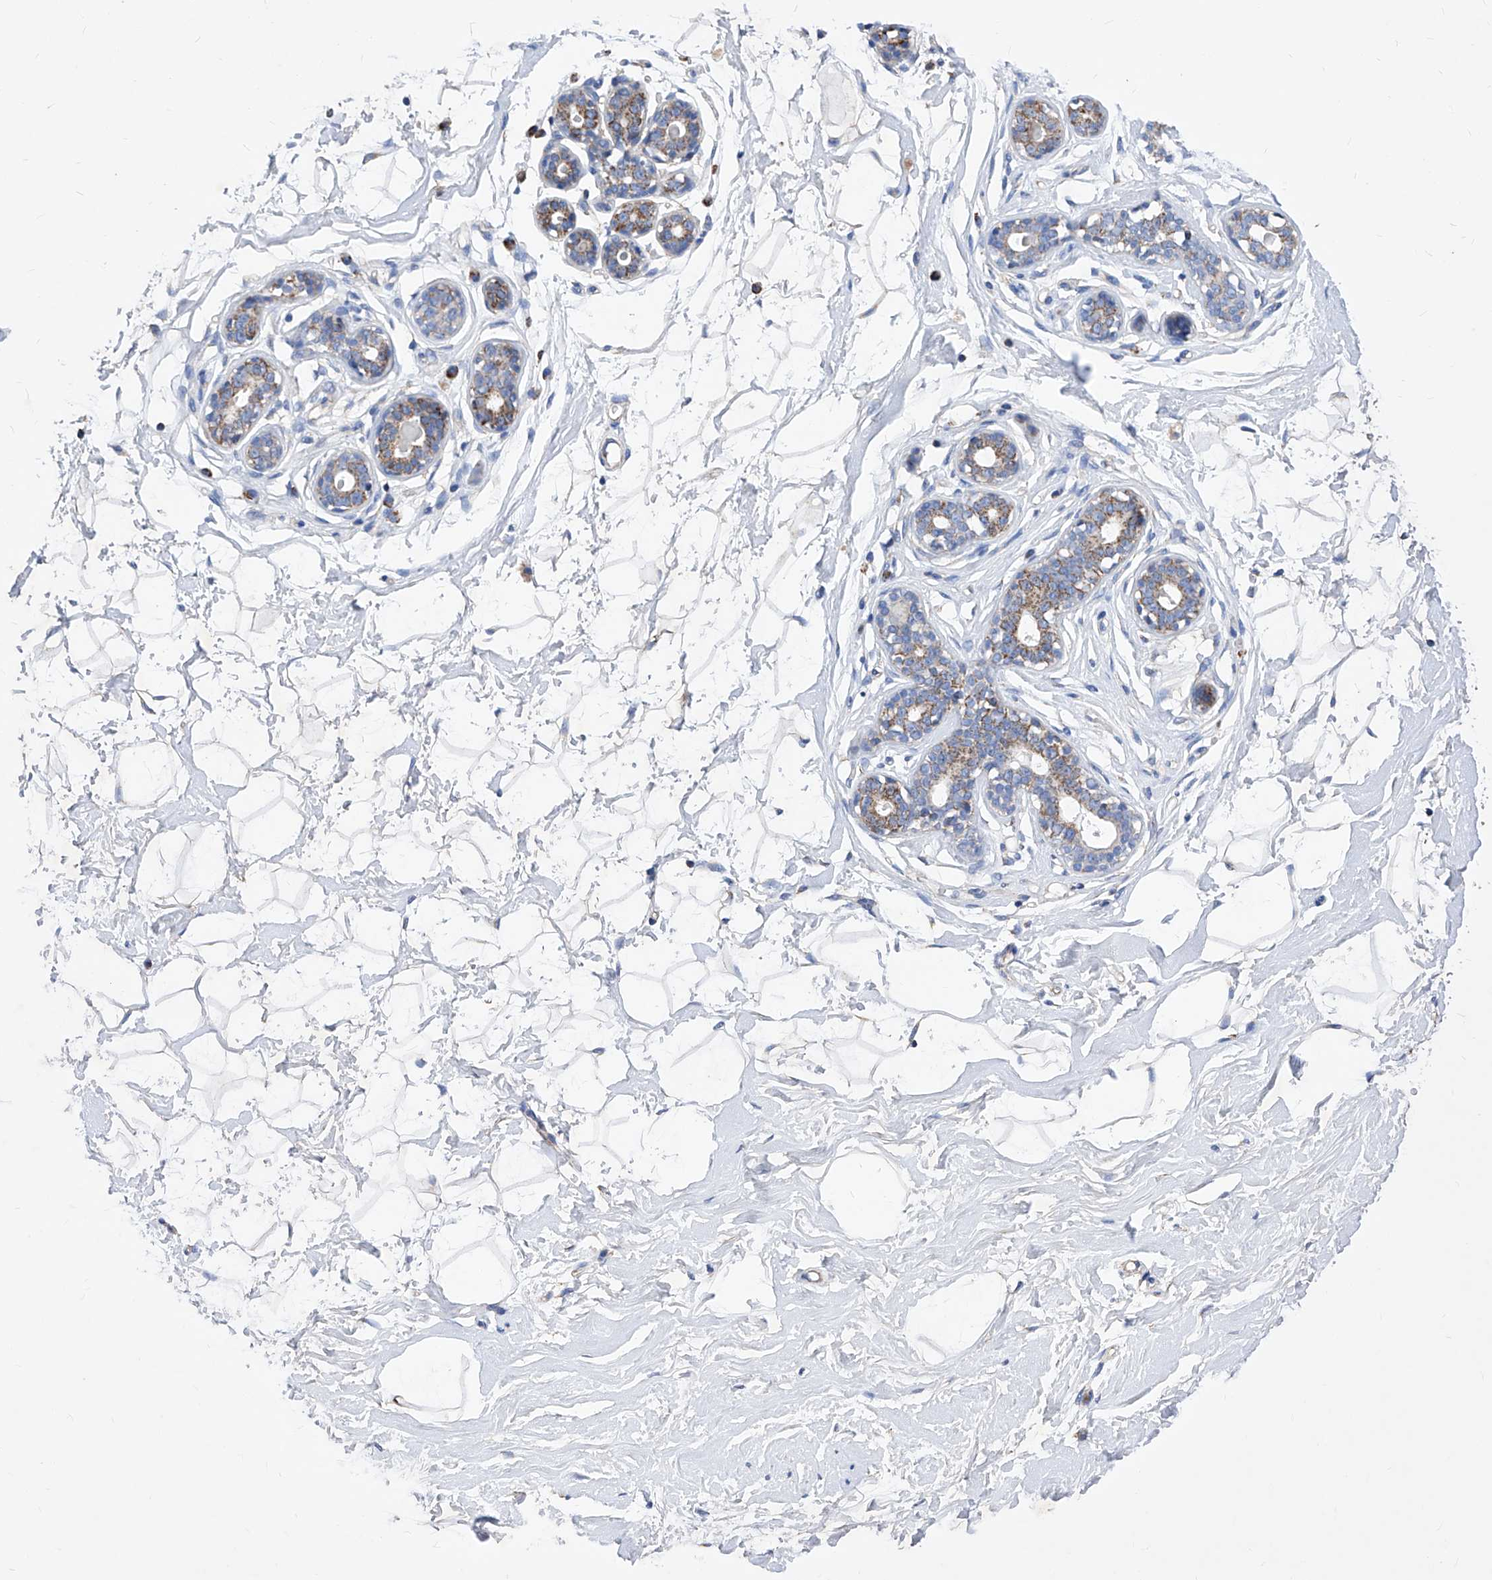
{"staining": {"intensity": "negative", "quantity": "none", "location": "none"}, "tissue": "breast", "cell_type": "Adipocytes", "image_type": "normal", "snomed": [{"axis": "morphology", "description": "Normal tissue, NOS"}, {"axis": "morphology", "description": "Adenoma, NOS"}, {"axis": "topography", "description": "Breast"}], "caption": "Immunohistochemistry (IHC) of benign human breast exhibits no staining in adipocytes. Nuclei are stained in blue.", "gene": "HRNR", "patient": {"sex": "female", "age": 23}}